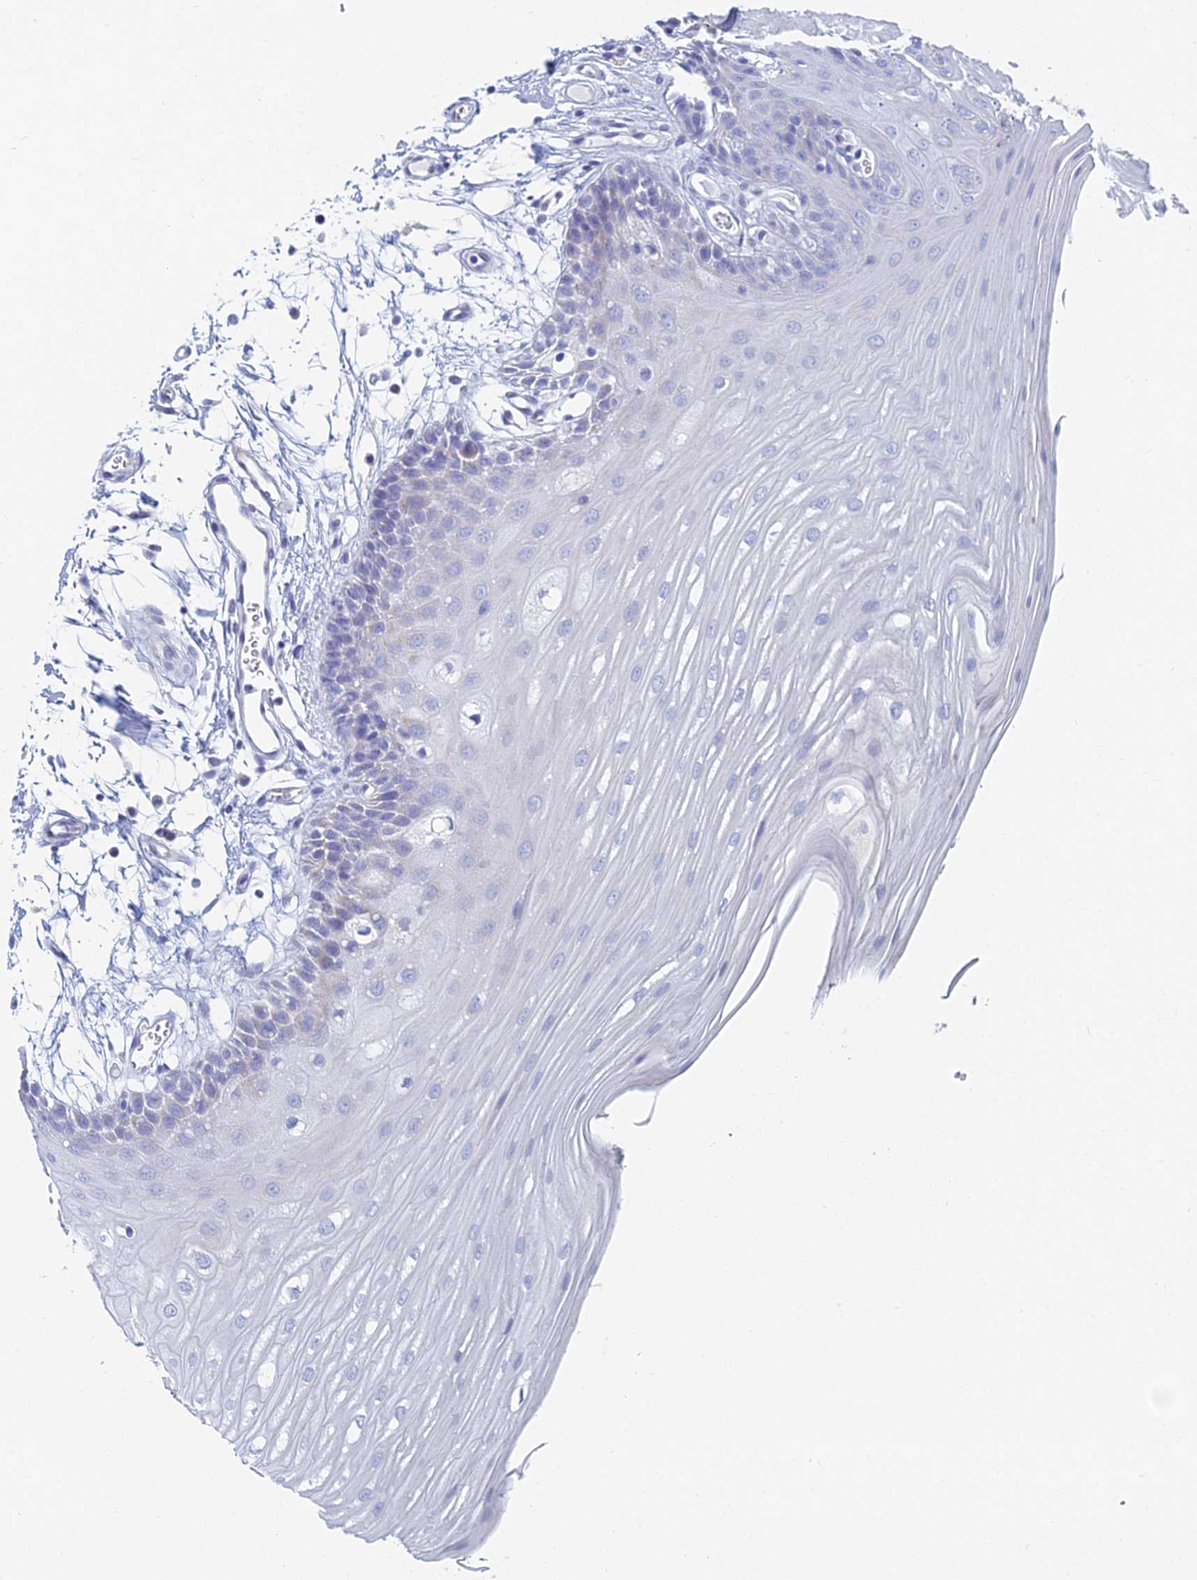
{"staining": {"intensity": "negative", "quantity": "none", "location": "none"}, "tissue": "oral mucosa", "cell_type": "Squamous epithelial cells", "image_type": "normal", "snomed": [{"axis": "morphology", "description": "Normal tissue, NOS"}, {"axis": "topography", "description": "Oral tissue"}, {"axis": "topography", "description": "Tounge, NOS"}], "caption": "Squamous epithelial cells are negative for protein expression in benign human oral mucosa. (Brightfield microscopy of DAB IHC at high magnification).", "gene": "ACSM1", "patient": {"sex": "female", "age": 73}}